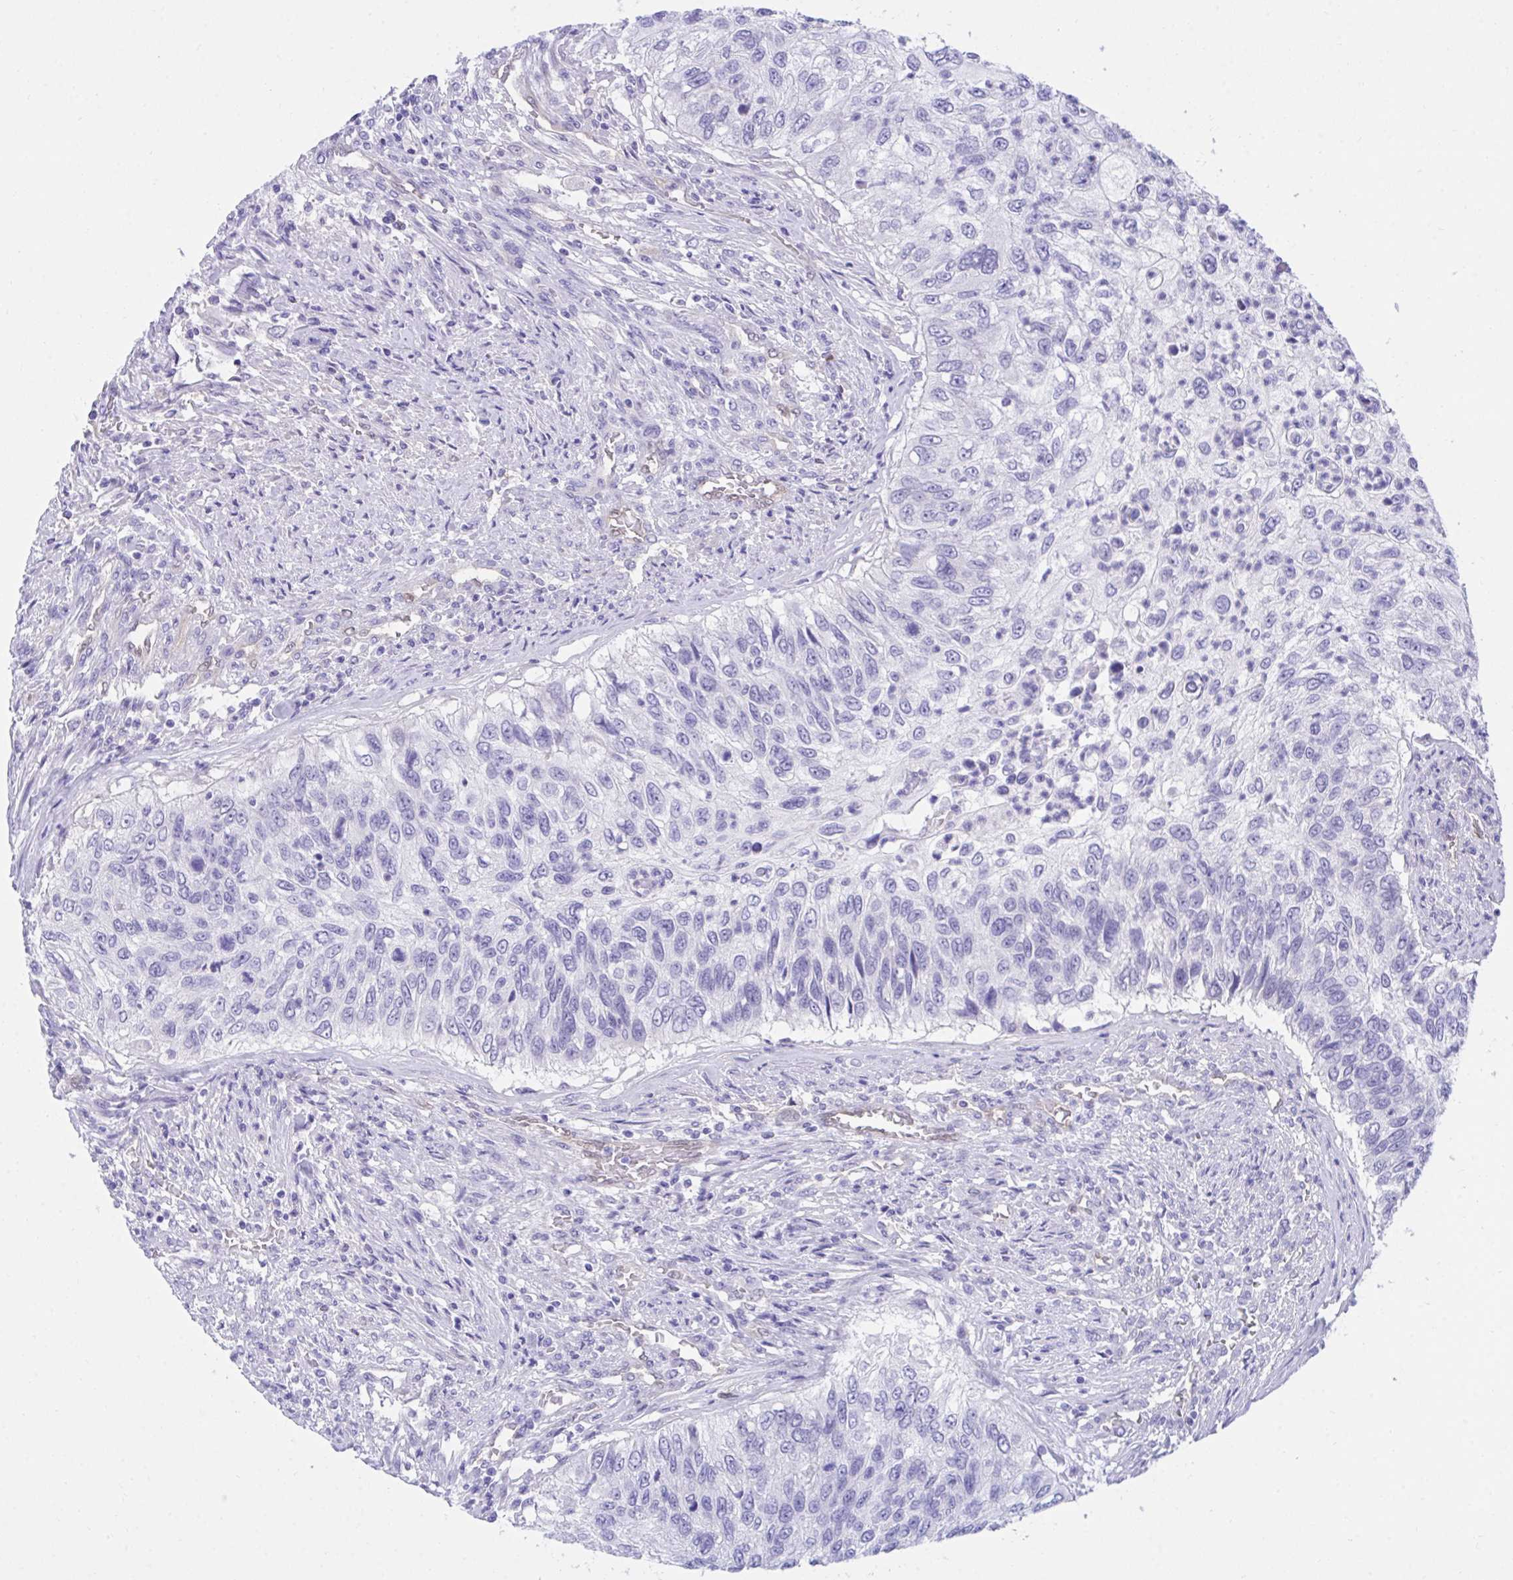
{"staining": {"intensity": "negative", "quantity": "none", "location": "none"}, "tissue": "urothelial cancer", "cell_type": "Tumor cells", "image_type": "cancer", "snomed": [{"axis": "morphology", "description": "Urothelial carcinoma, High grade"}, {"axis": "topography", "description": "Urinary bladder"}], "caption": "An immunohistochemistry (IHC) image of urothelial cancer is shown. There is no staining in tumor cells of urothelial cancer.", "gene": "PGM2L1", "patient": {"sex": "female", "age": 60}}